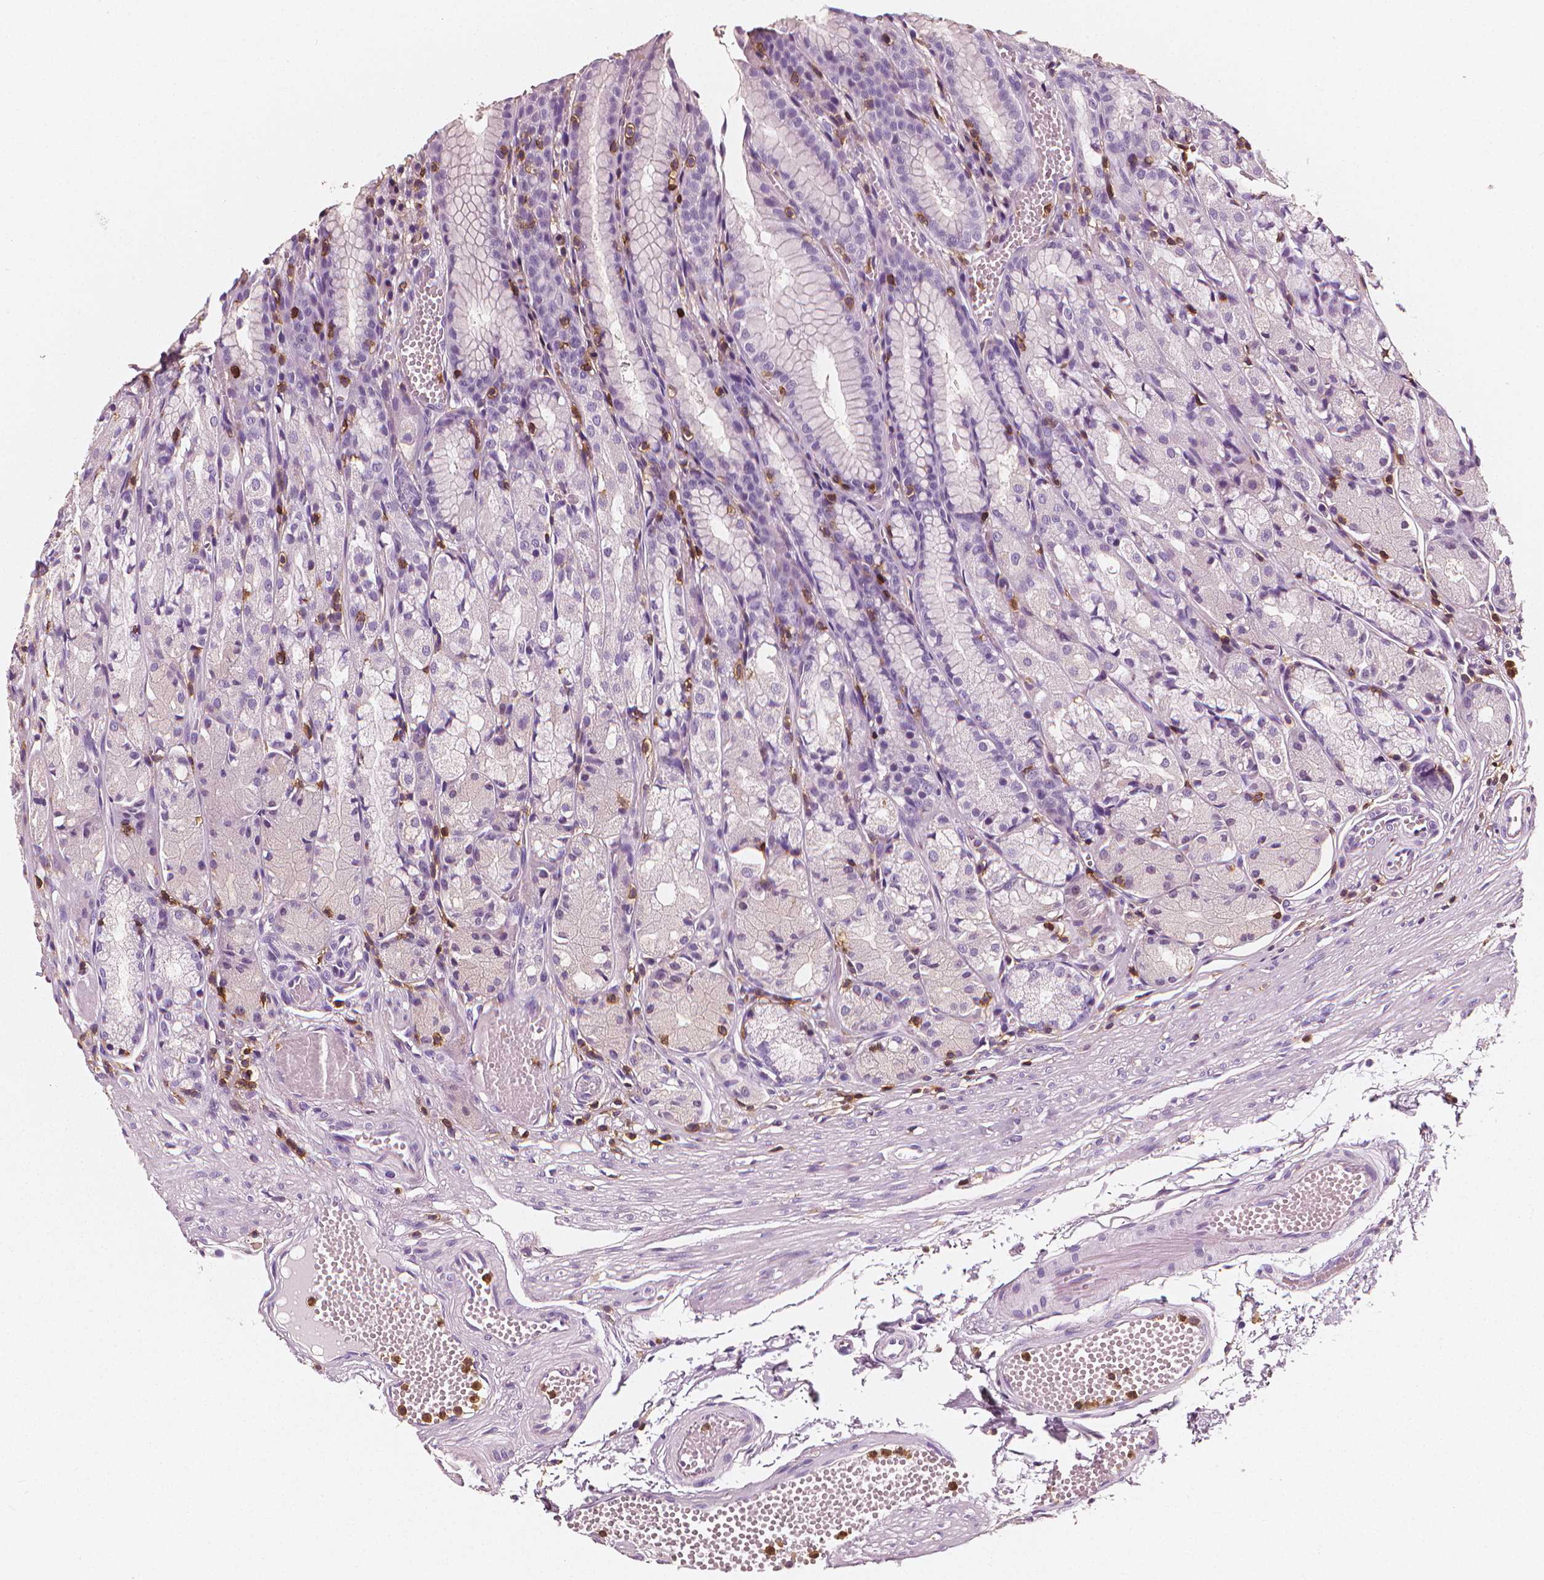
{"staining": {"intensity": "negative", "quantity": "none", "location": "none"}, "tissue": "stomach", "cell_type": "Glandular cells", "image_type": "normal", "snomed": [{"axis": "morphology", "description": "Normal tissue, NOS"}, {"axis": "topography", "description": "Stomach"}], "caption": "IHC micrograph of unremarkable human stomach stained for a protein (brown), which demonstrates no positivity in glandular cells. (Brightfield microscopy of DAB (3,3'-diaminobenzidine) IHC at high magnification).", "gene": "PTPRC", "patient": {"sex": "male", "age": 70}}